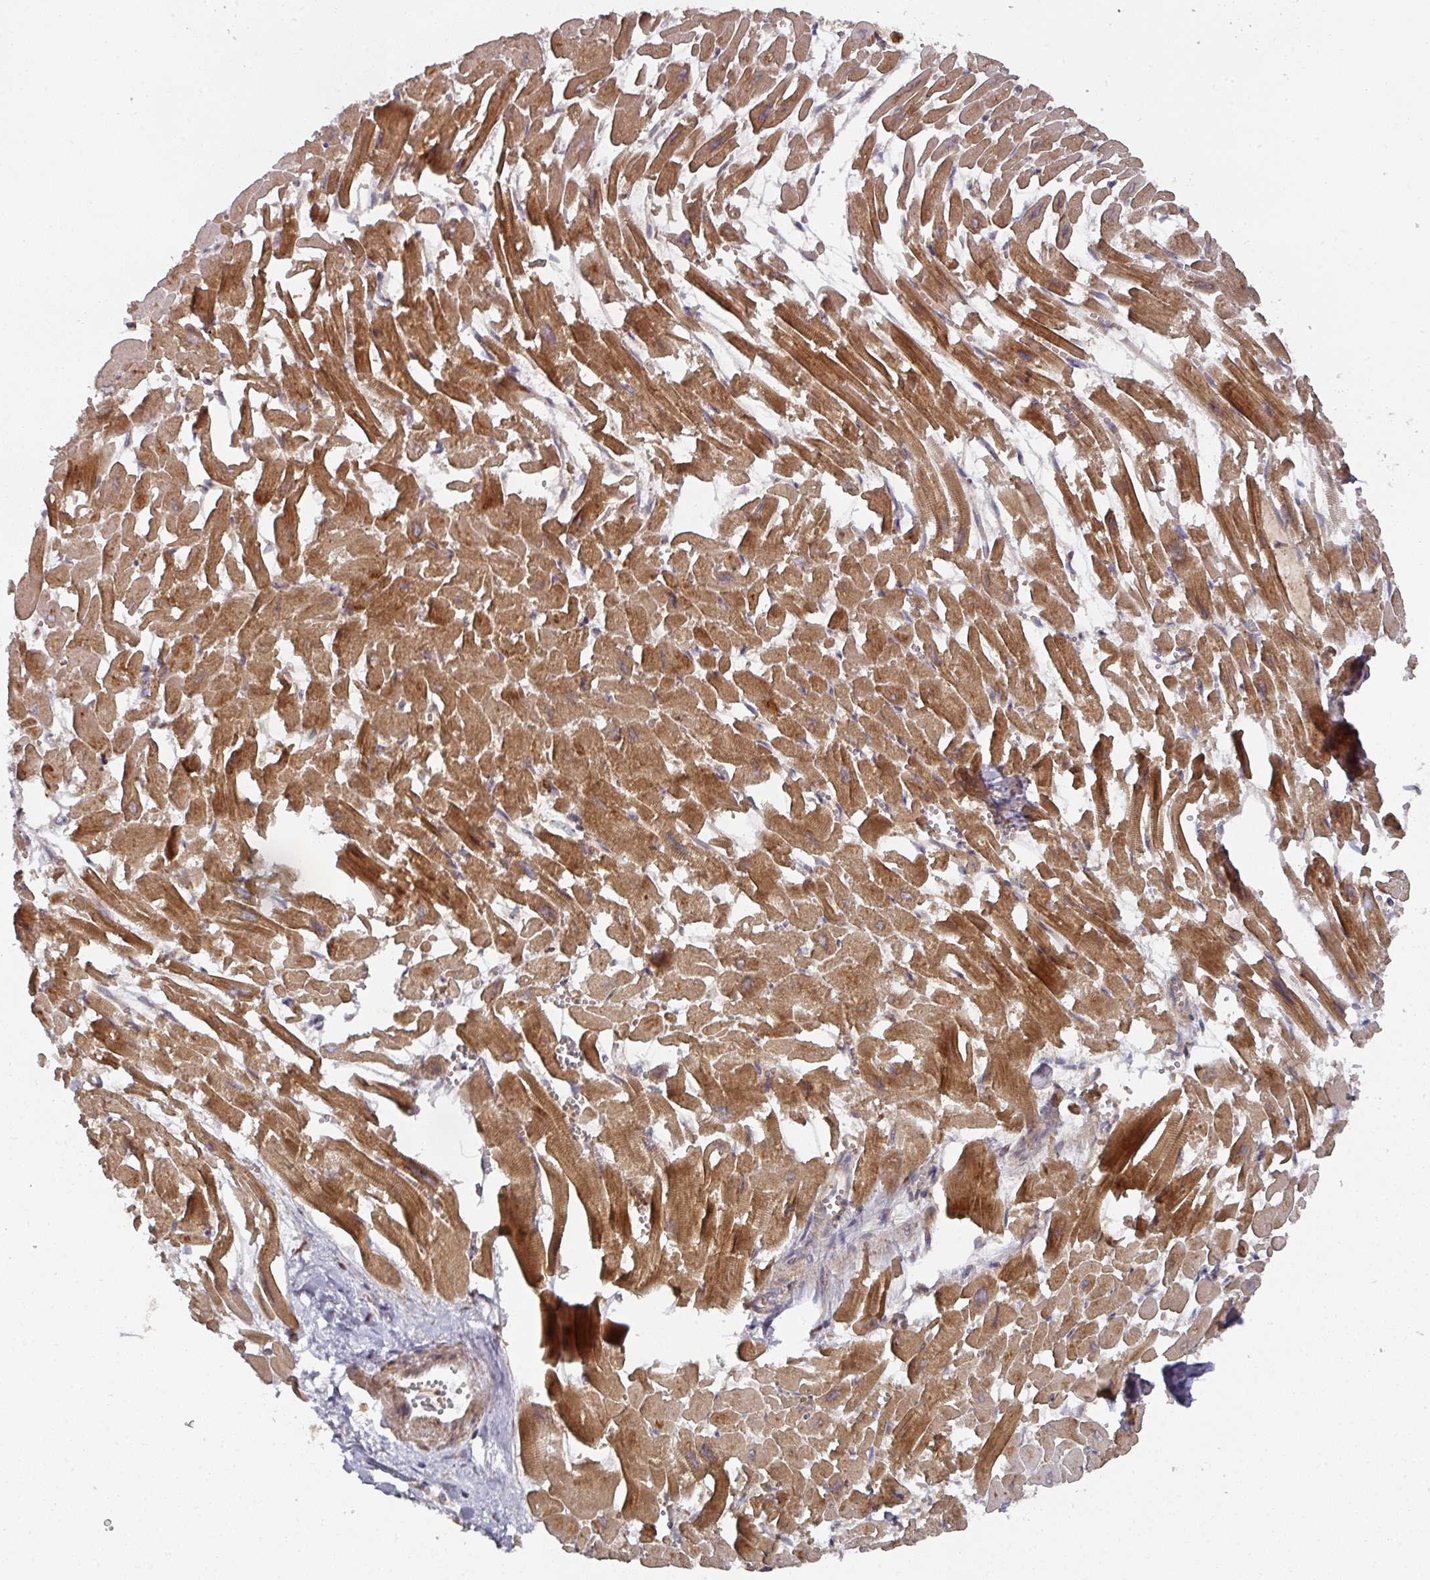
{"staining": {"intensity": "strong", "quantity": ">75%", "location": "cytoplasmic/membranous"}, "tissue": "heart muscle", "cell_type": "Cardiomyocytes", "image_type": "normal", "snomed": [{"axis": "morphology", "description": "Normal tissue, NOS"}, {"axis": "topography", "description": "Heart"}], "caption": "Immunohistochemical staining of normal heart muscle shows high levels of strong cytoplasmic/membranous positivity in approximately >75% of cardiomyocytes. (Brightfield microscopy of DAB IHC at high magnification).", "gene": "CEP95", "patient": {"sex": "male", "age": 54}}